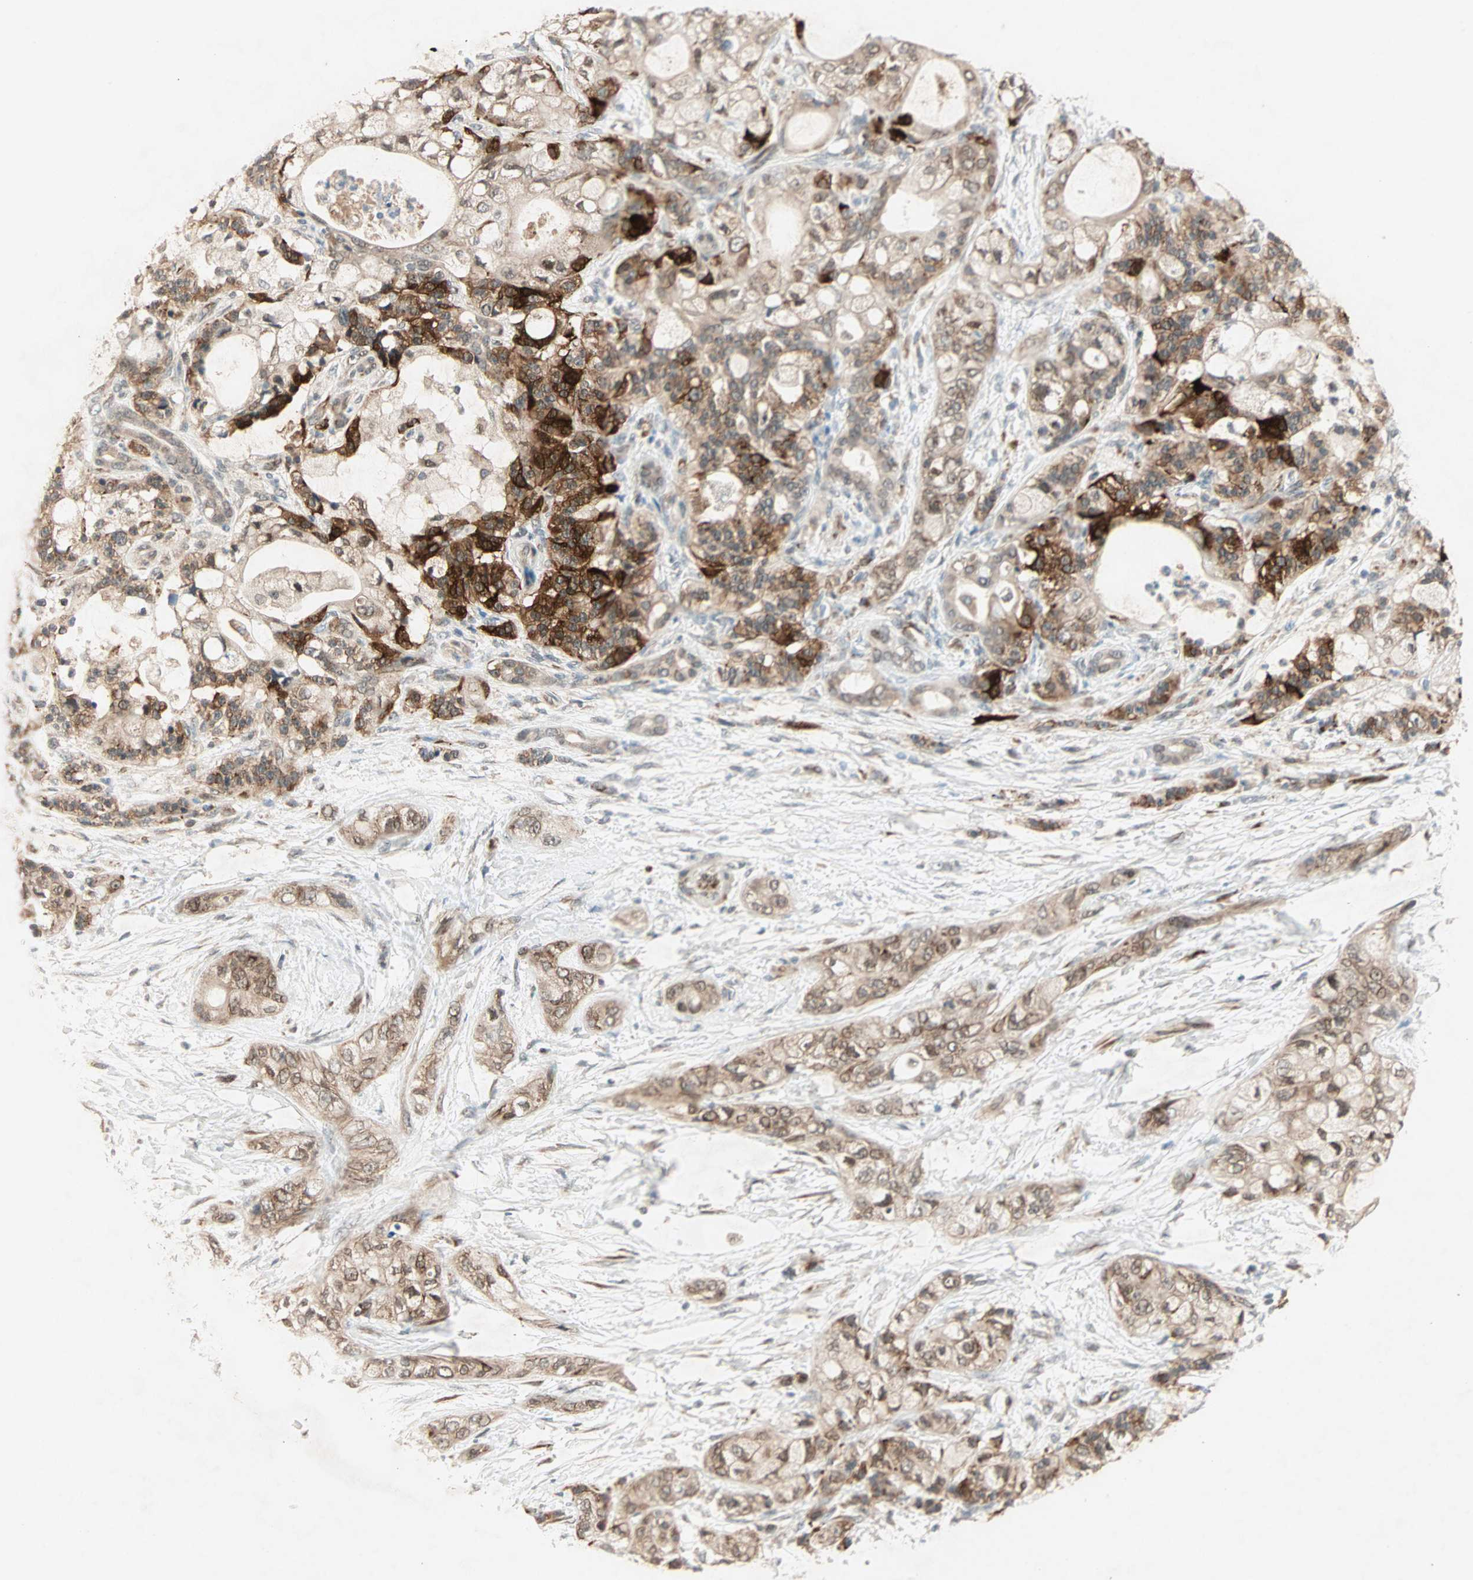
{"staining": {"intensity": "strong", "quantity": ">75%", "location": "cytoplasmic/membranous,nuclear"}, "tissue": "pancreatic cancer", "cell_type": "Tumor cells", "image_type": "cancer", "snomed": [{"axis": "morphology", "description": "Adenocarcinoma, NOS"}, {"axis": "topography", "description": "Pancreas"}], "caption": "A high-resolution micrograph shows immunohistochemistry staining of pancreatic cancer (adenocarcinoma), which exhibits strong cytoplasmic/membranous and nuclear positivity in approximately >75% of tumor cells.", "gene": "ZNF37A", "patient": {"sex": "male", "age": 70}}